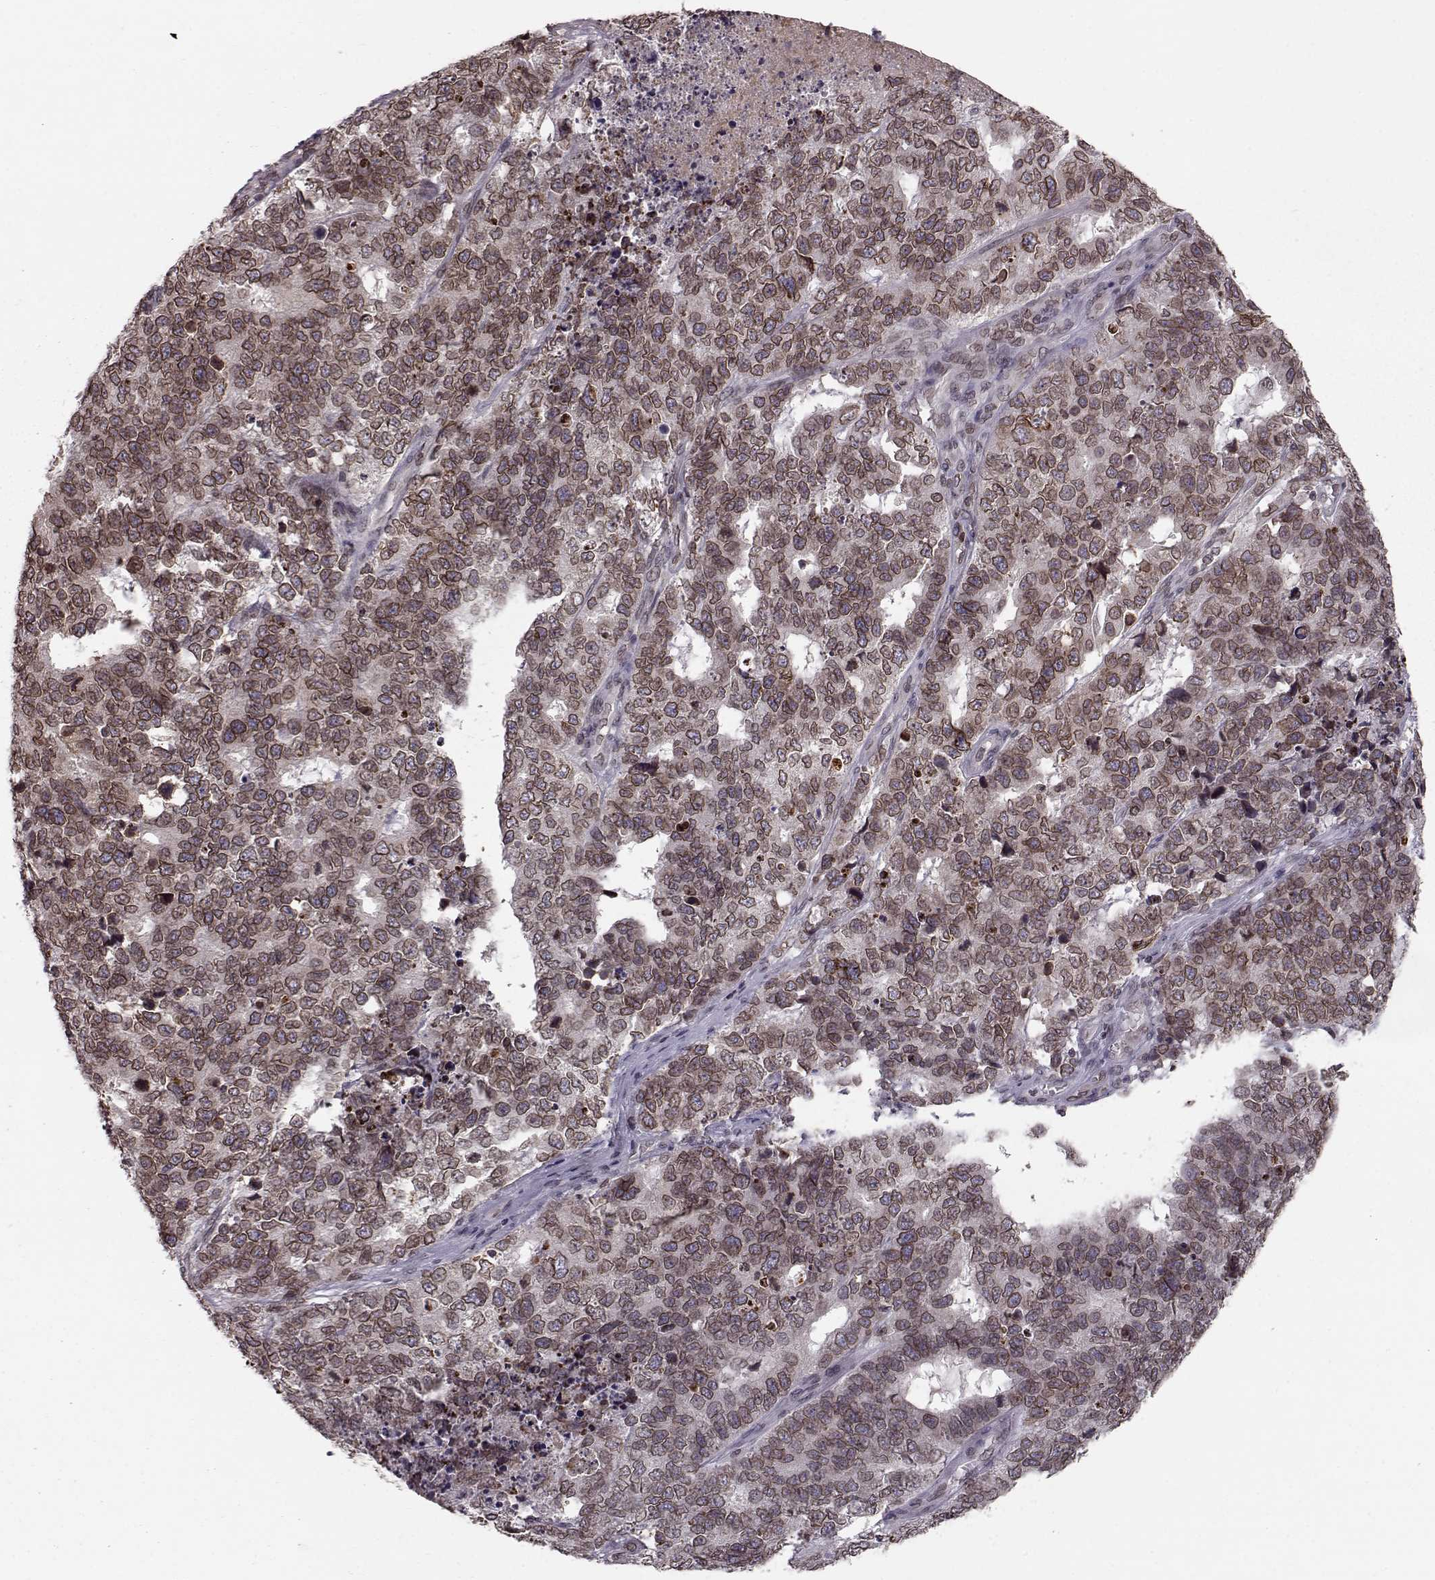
{"staining": {"intensity": "moderate", "quantity": ">75%", "location": "cytoplasmic/membranous,nuclear"}, "tissue": "cervical cancer", "cell_type": "Tumor cells", "image_type": "cancer", "snomed": [{"axis": "morphology", "description": "Squamous cell carcinoma, NOS"}, {"axis": "topography", "description": "Cervix"}], "caption": "A medium amount of moderate cytoplasmic/membranous and nuclear expression is present in approximately >75% of tumor cells in cervical cancer tissue.", "gene": "NUP37", "patient": {"sex": "female", "age": 63}}